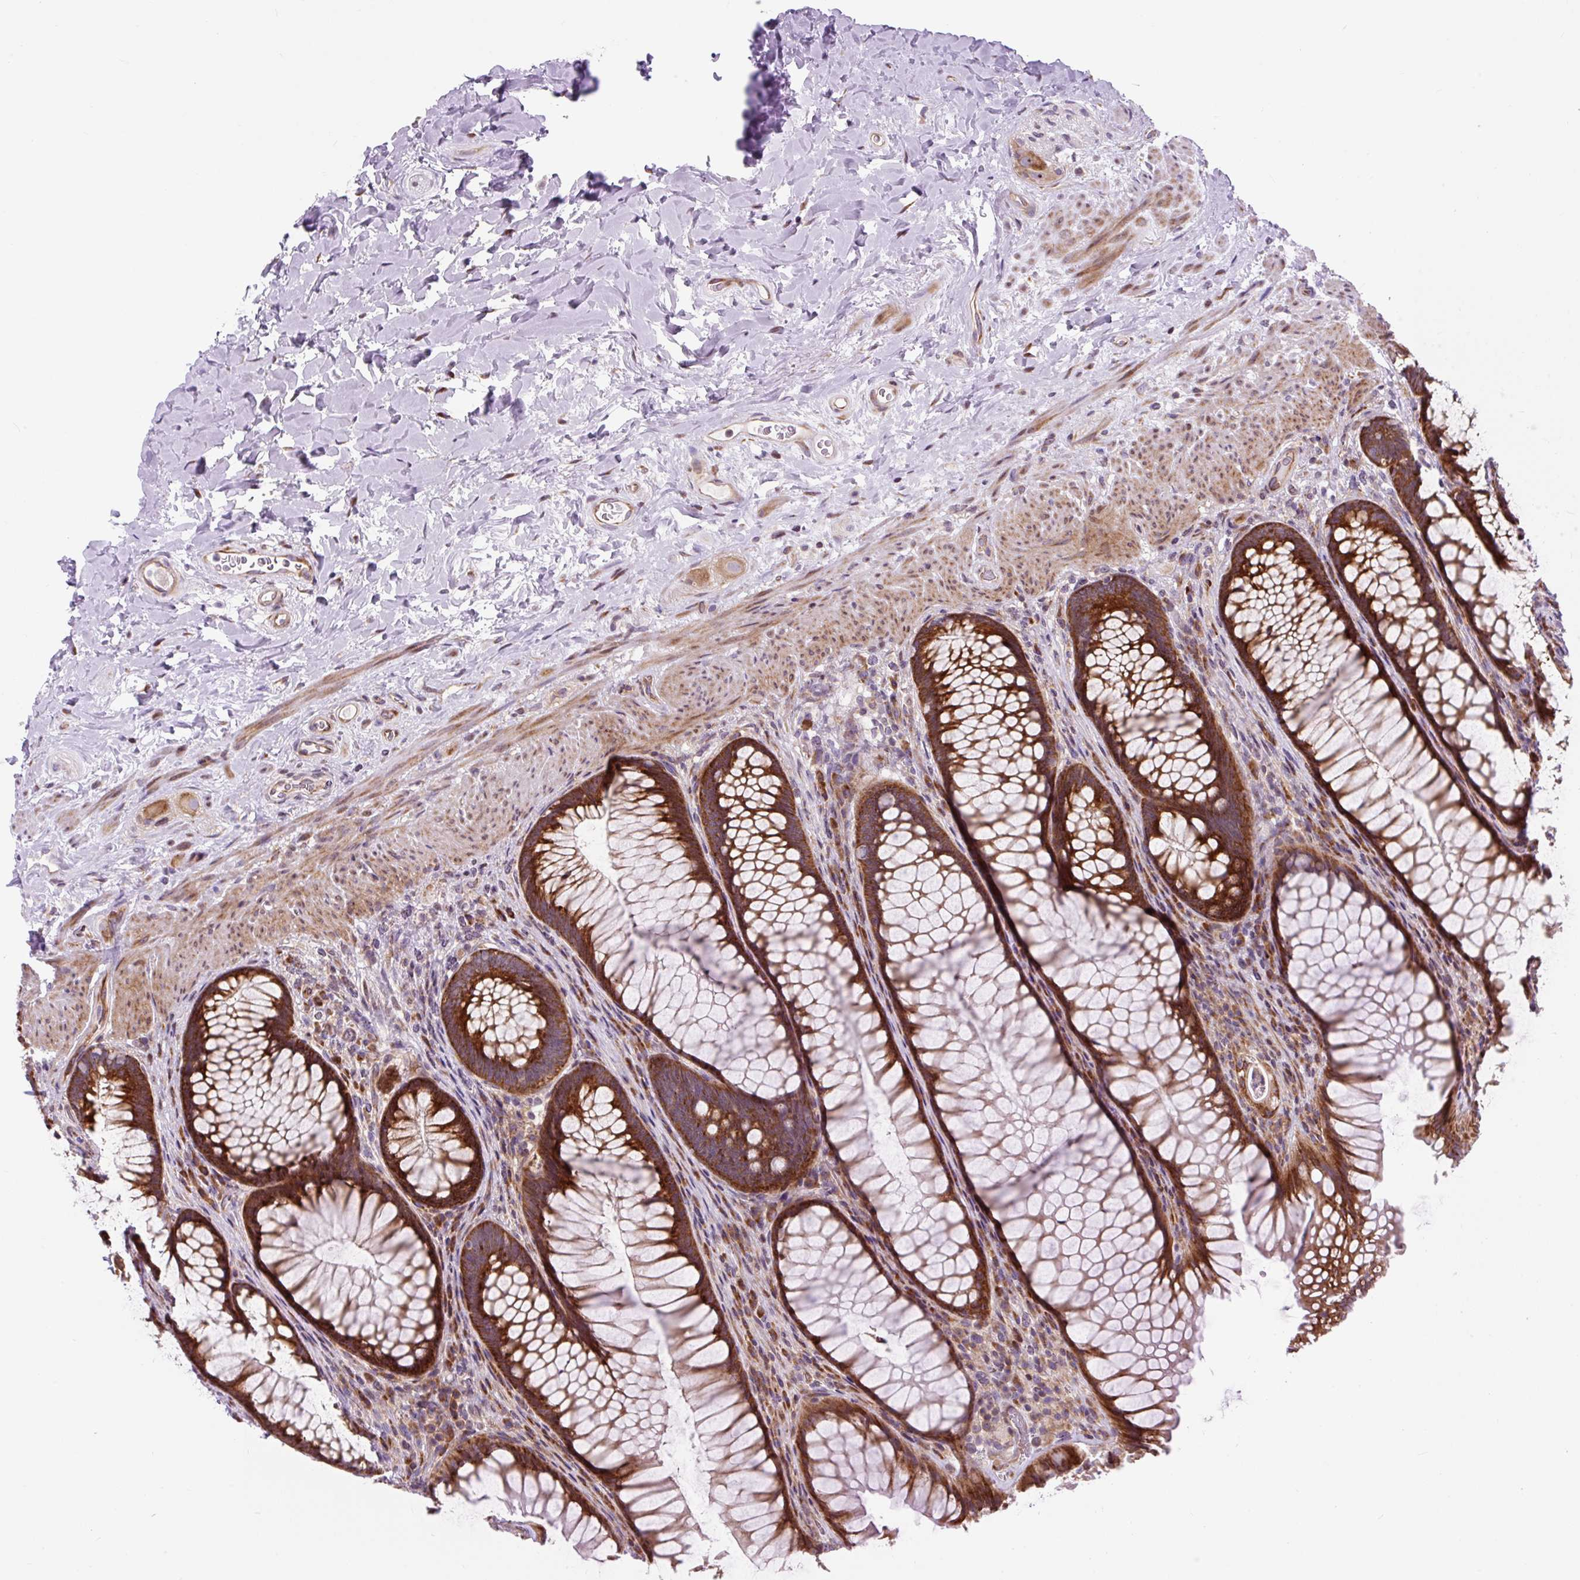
{"staining": {"intensity": "strong", "quantity": ">75%", "location": "cytoplasmic/membranous"}, "tissue": "rectum", "cell_type": "Glandular cells", "image_type": "normal", "snomed": [{"axis": "morphology", "description": "Normal tissue, NOS"}, {"axis": "topography", "description": "Rectum"}], "caption": "IHC of normal human rectum exhibits high levels of strong cytoplasmic/membranous expression in about >75% of glandular cells.", "gene": "CISD3", "patient": {"sex": "male", "age": 53}}